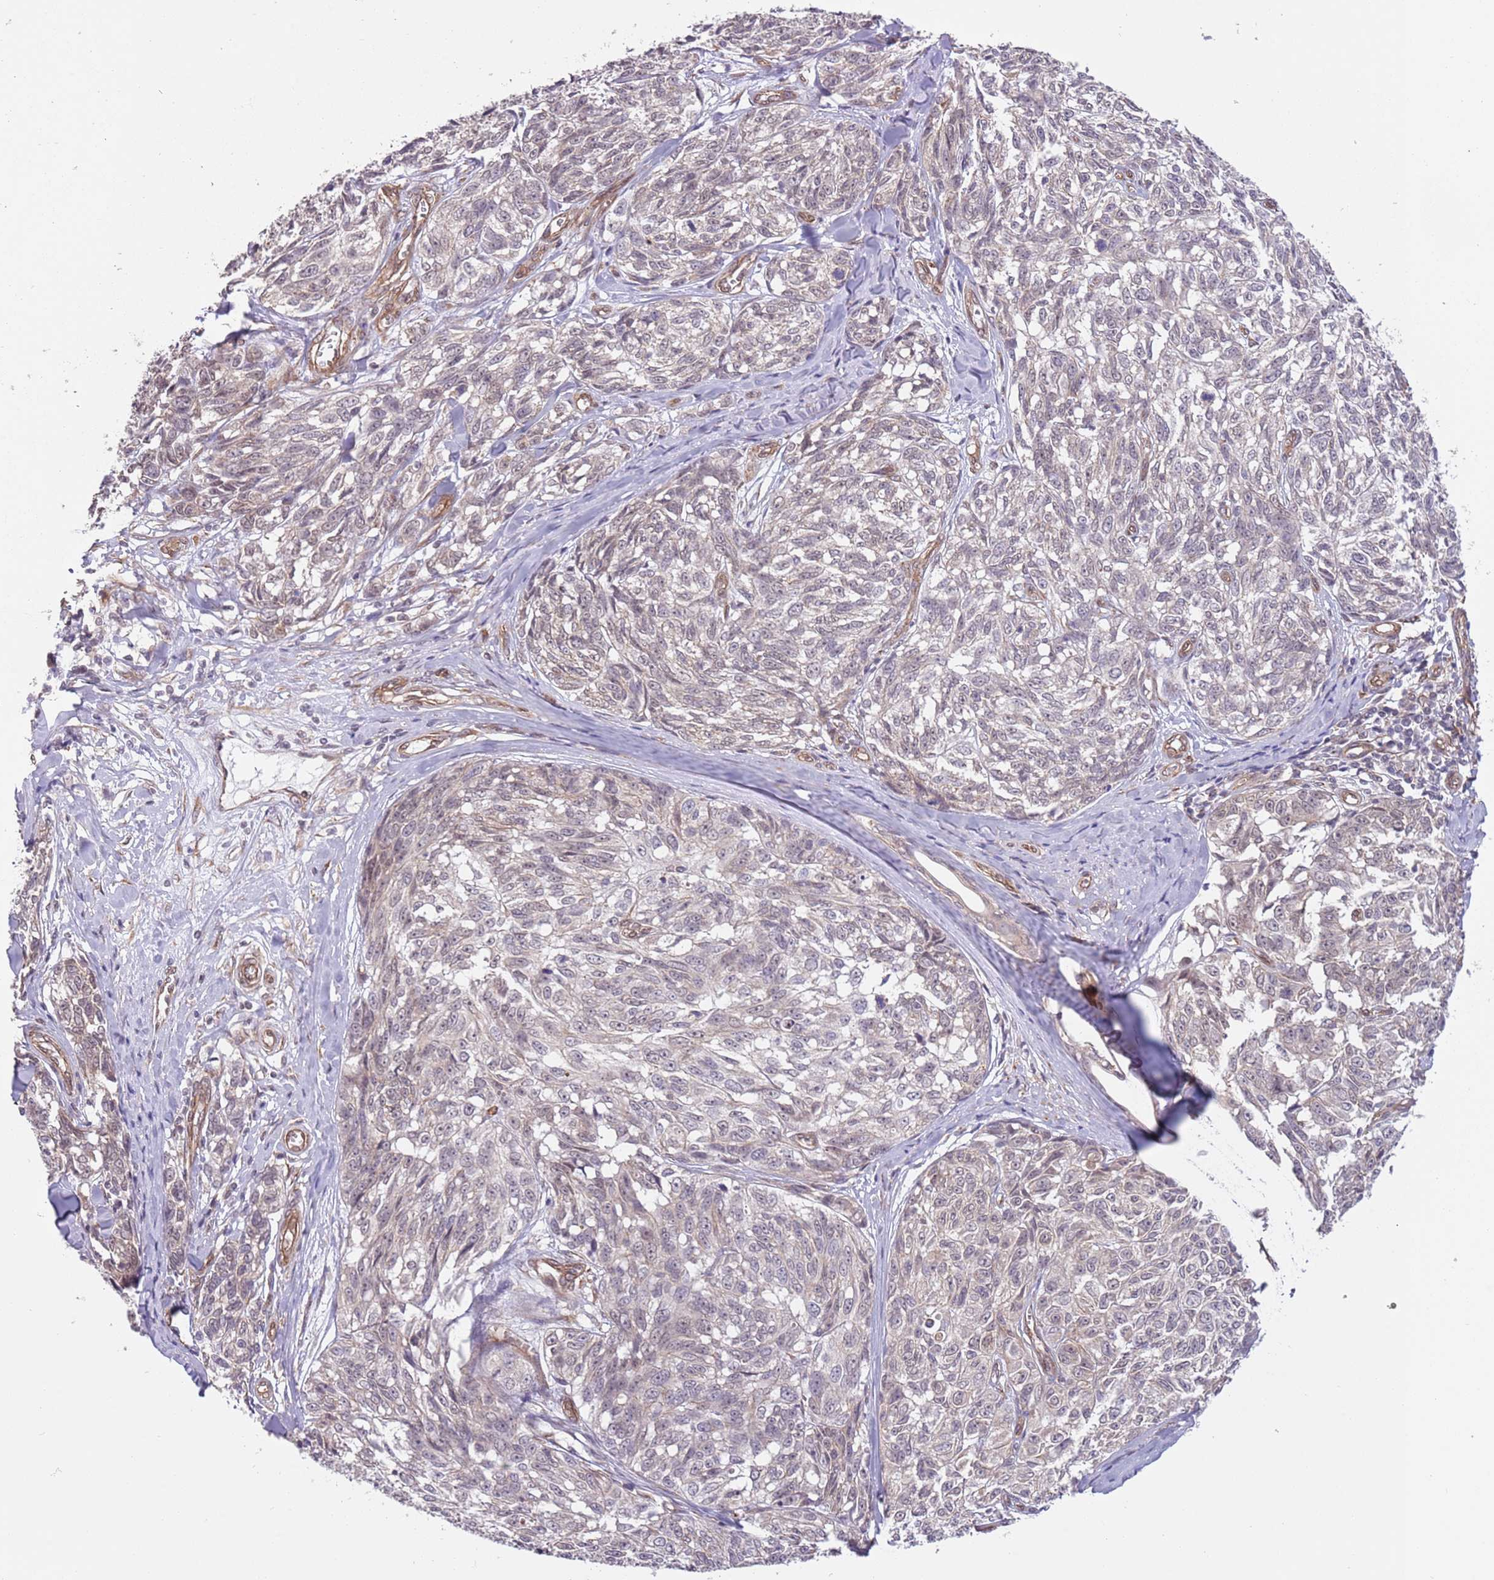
{"staining": {"intensity": "weak", "quantity": "25%-75%", "location": "nuclear"}, "tissue": "melanoma", "cell_type": "Tumor cells", "image_type": "cancer", "snomed": [{"axis": "morphology", "description": "Normal tissue, NOS"}, {"axis": "morphology", "description": "Malignant melanoma, NOS"}, {"axis": "topography", "description": "Skin"}], "caption": "Tumor cells demonstrate low levels of weak nuclear positivity in about 25%-75% of cells in human melanoma. The protein is shown in brown color, while the nuclei are stained blue.", "gene": "CREBZF", "patient": {"sex": "female", "age": 64}}